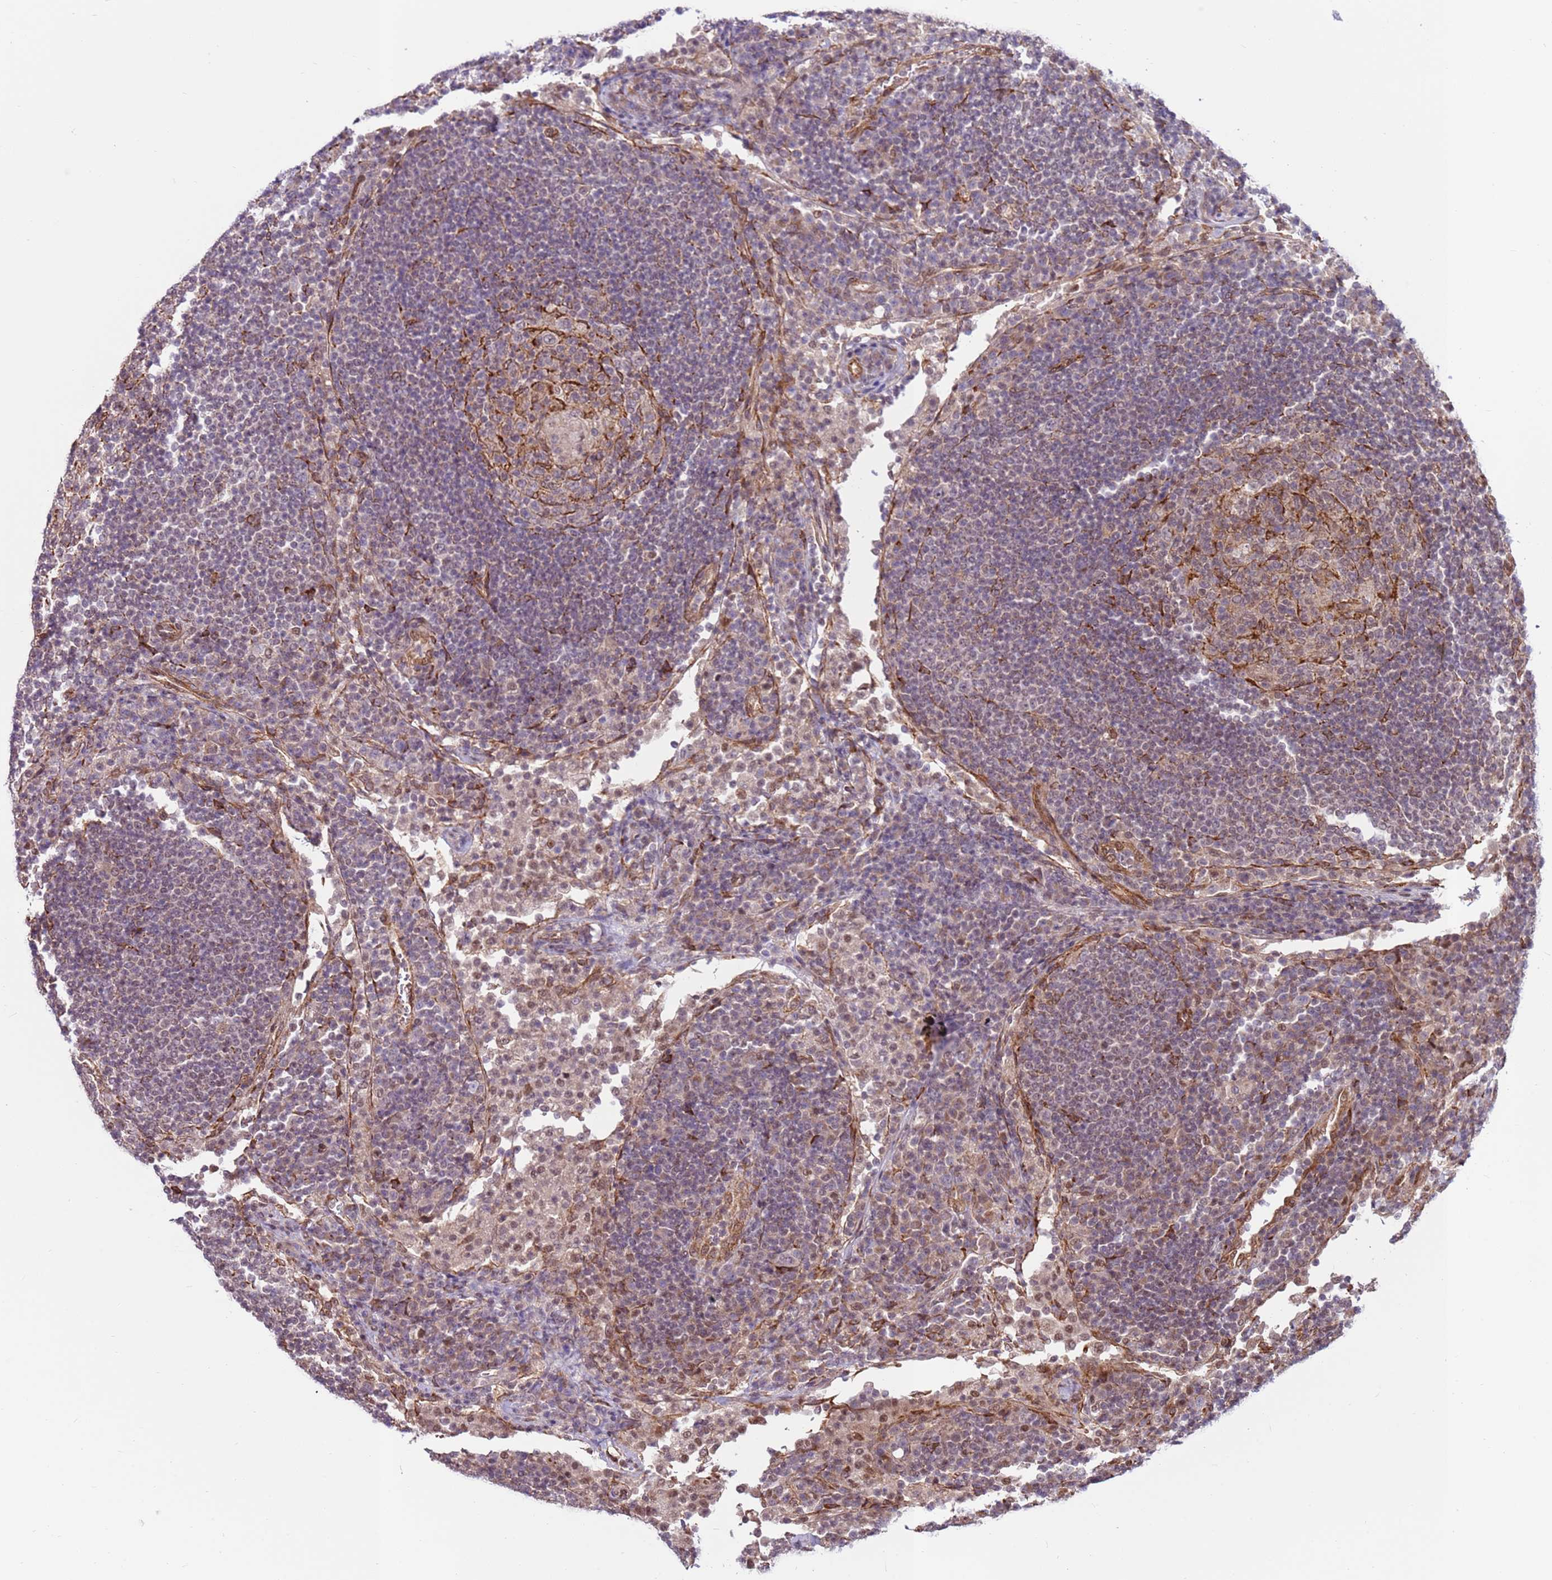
{"staining": {"intensity": "strong", "quantity": "<25%", "location": "cytoplasmic/membranous"}, "tissue": "lymph node", "cell_type": "Germinal center cells", "image_type": "normal", "snomed": [{"axis": "morphology", "description": "Normal tissue, NOS"}, {"axis": "topography", "description": "Lymph node"}], "caption": "DAB (3,3'-diaminobenzidine) immunohistochemical staining of normal human lymph node displays strong cytoplasmic/membranous protein staining in about <25% of germinal center cells.", "gene": "DCAF4", "patient": {"sex": "female", "age": 53}}